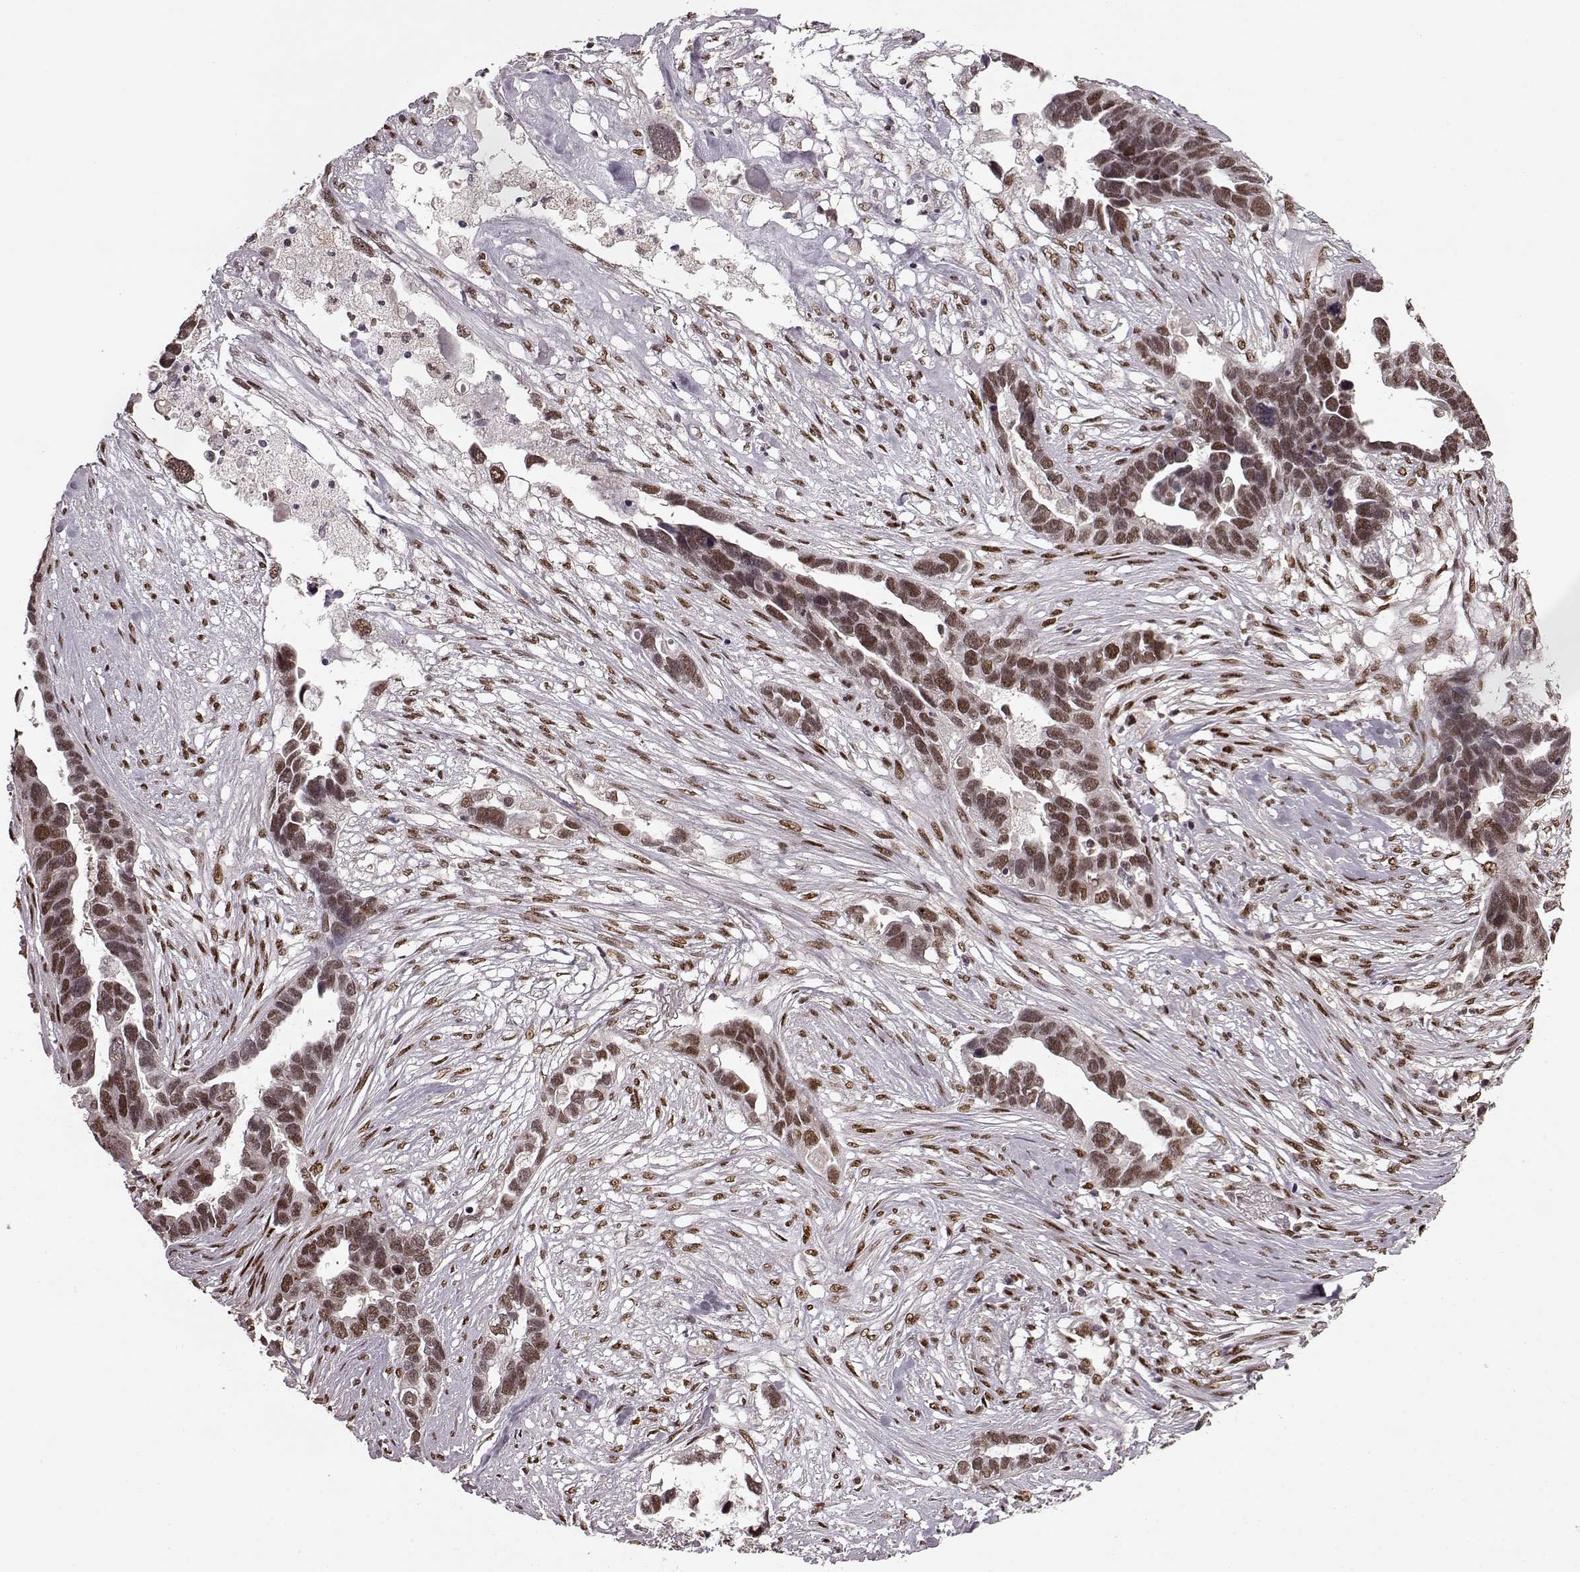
{"staining": {"intensity": "moderate", "quantity": "25%-75%", "location": "nuclear"}, "tissue": "ovarian cancer", "cell_type": "Tumor cells", "image_type": "cancer", "snomed": [{"axis": "morphology", "description": "Cystadenocarcinoma, serous, NOS"}, {"axis": "topography", "description": "Ovary"}], "caption": "This photomicrograph reveals immunohistochemistry staining of serous cystadenocarcinoma (ovarian), with medium moderate nuclear positivity in about 25%-75% of tumor cells.", "gene": "FTO", "patient": {"sex": "female", "age": 54}}